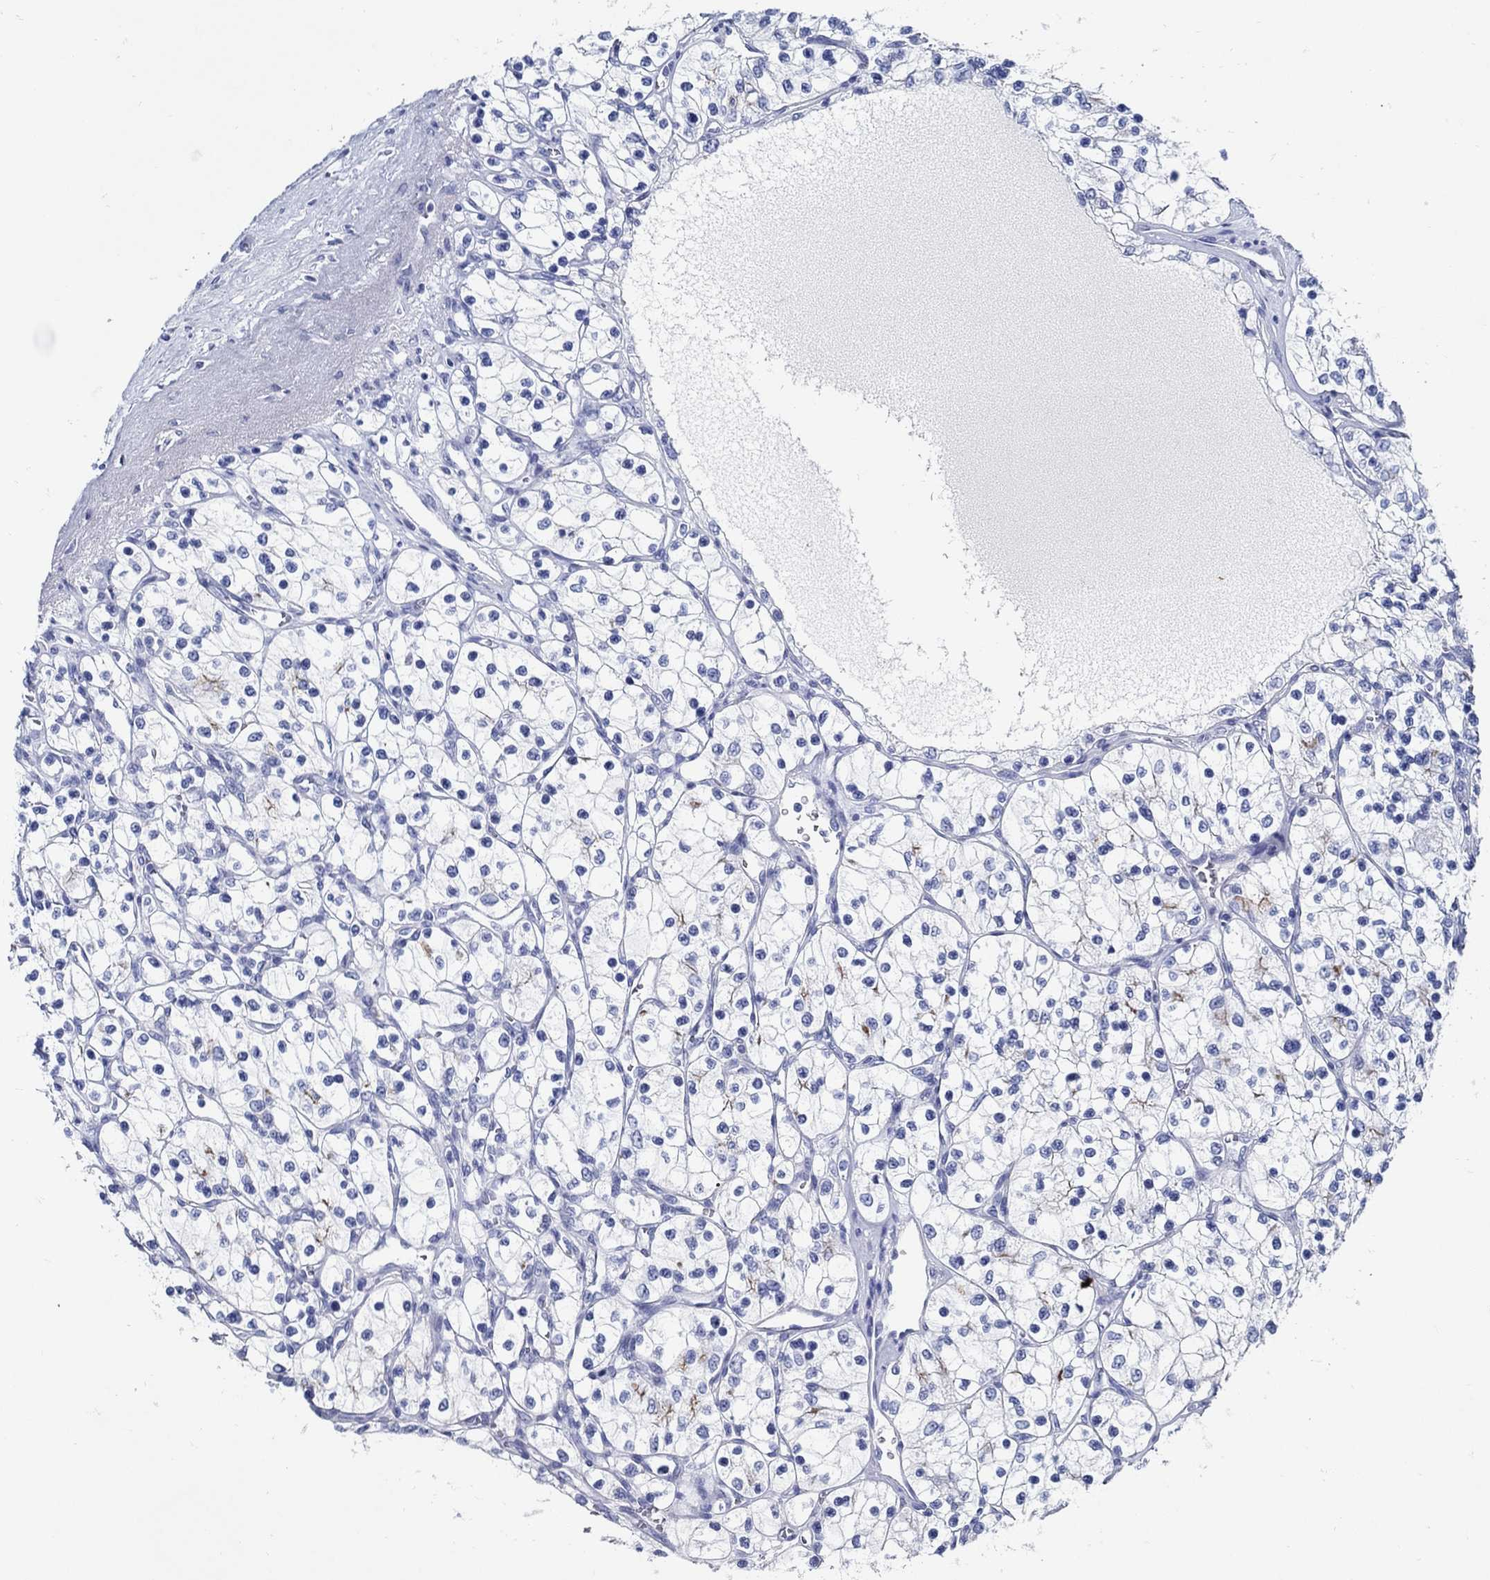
{"staining": {"intensity": "moderate", "quantity": "<25%", "location": "cytoplasmic/membranous"}, "tissue": "renal cancer", "cell_type": "Tumor cells", "image_type": "cancer", "snomed": [{"axis": "morphology", "description": "Adenocarcinoma, NOS"}, {"axis": "topography", "description": "Kidney"}], "caption": "Immunohistochemistry (IHC) (DAB) staining of human renal cancer reveals moderate cytoplasmic/membranous protein expression in about <25% of tumor cells.", "gene": "PAX9", "patient": {"sex": "female", "age": 69}}